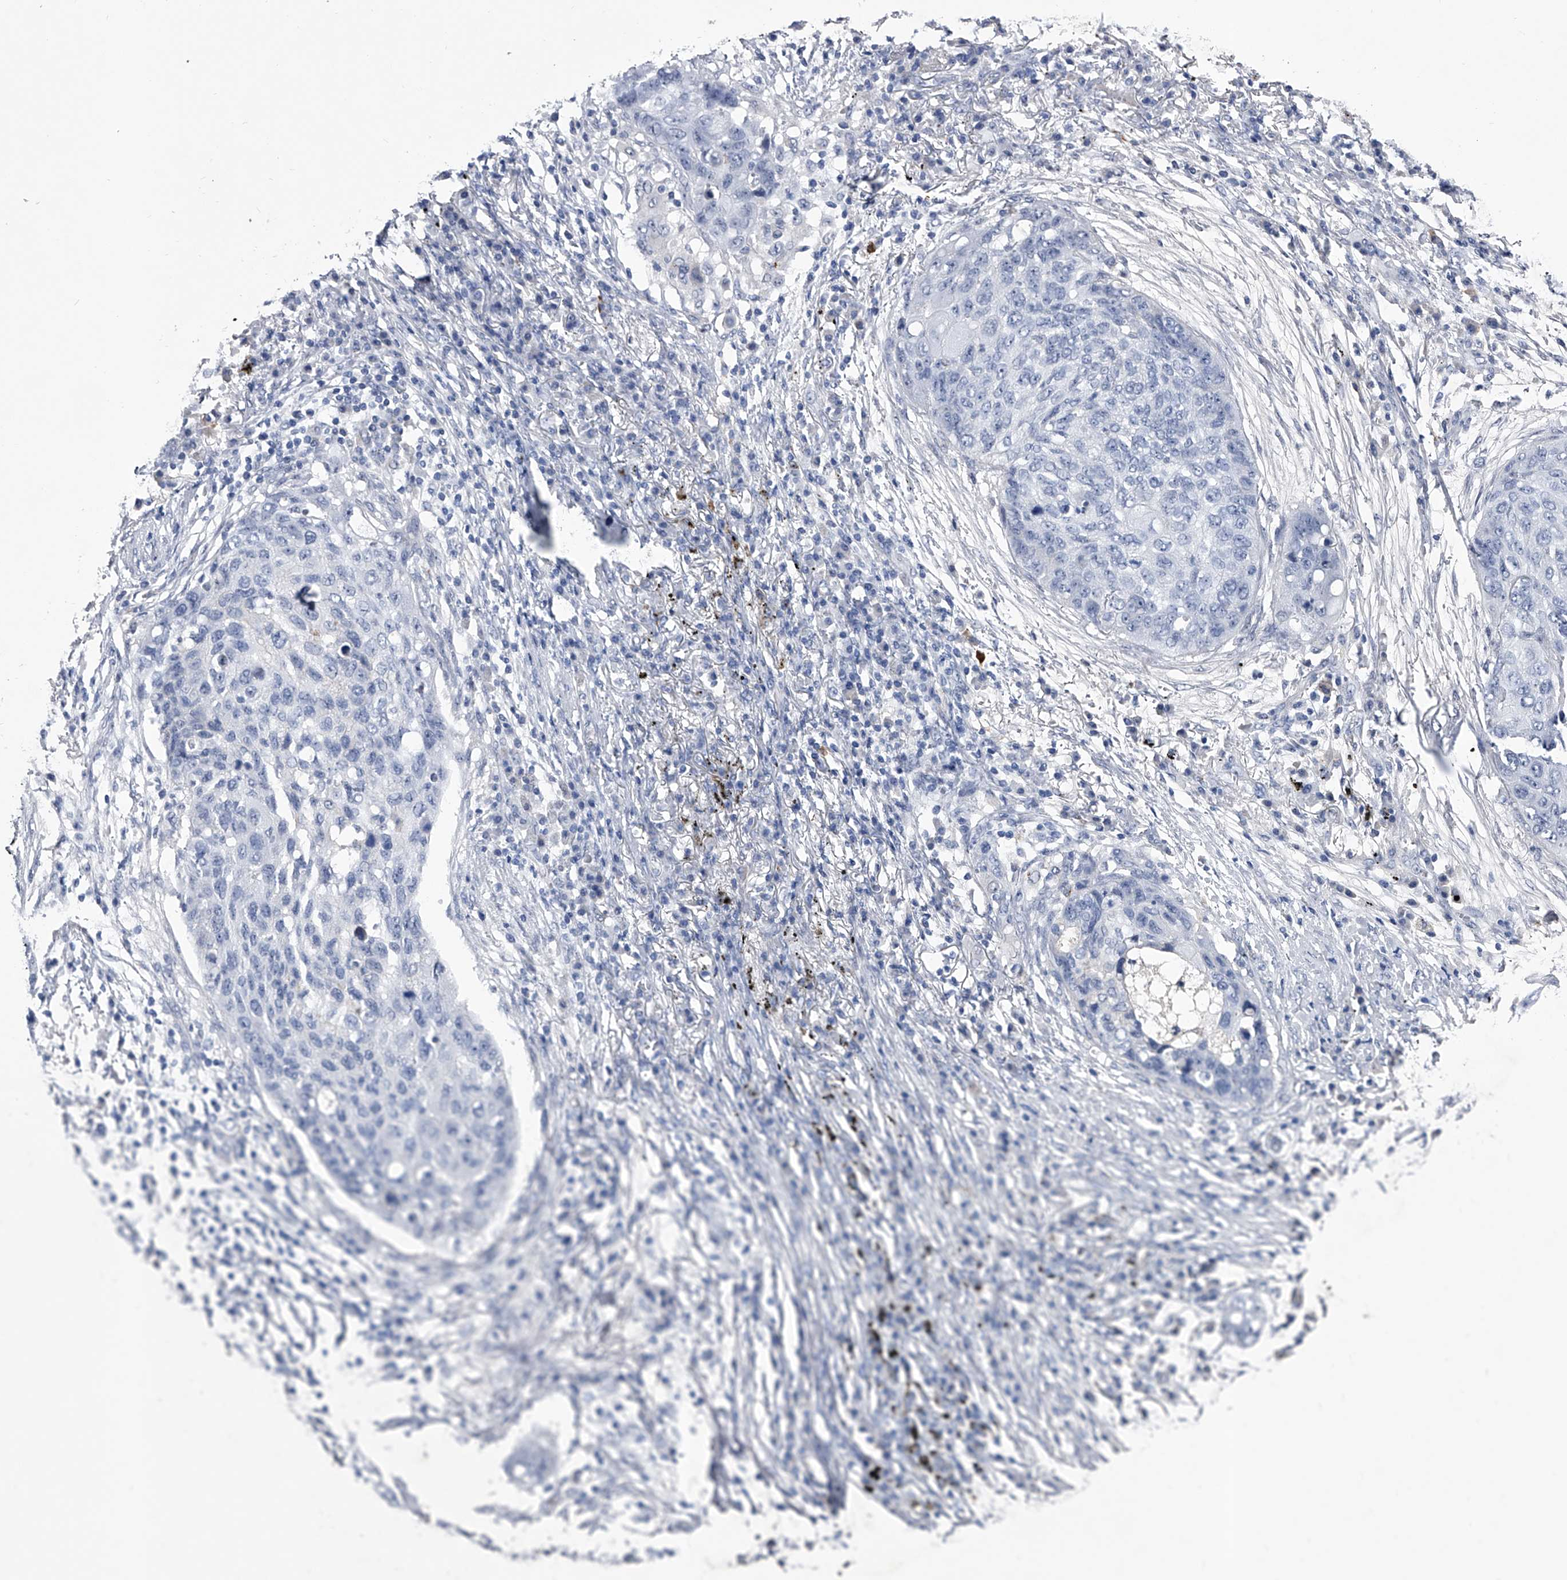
{"staining": {"intensity": "negative", "quantity": "none", "location": "none"}, "tissue": "lung cancer", "cell_type": "Tumor cells", "image_type": "cancer", "snomed": [{"axis": "morphology", "description": "Squamous cell carcinoma, NOS"}, {"axis": "topography", "description": "Lung"}], "caption": "Lung cancer (squamous cell carcinoma) was stained to show a protein in brown. There is no significant staining in tumor cells. Nuclei are stained in blue.", "gene": "CRISP2", "patient": {"sex": "female", "age": 63}}